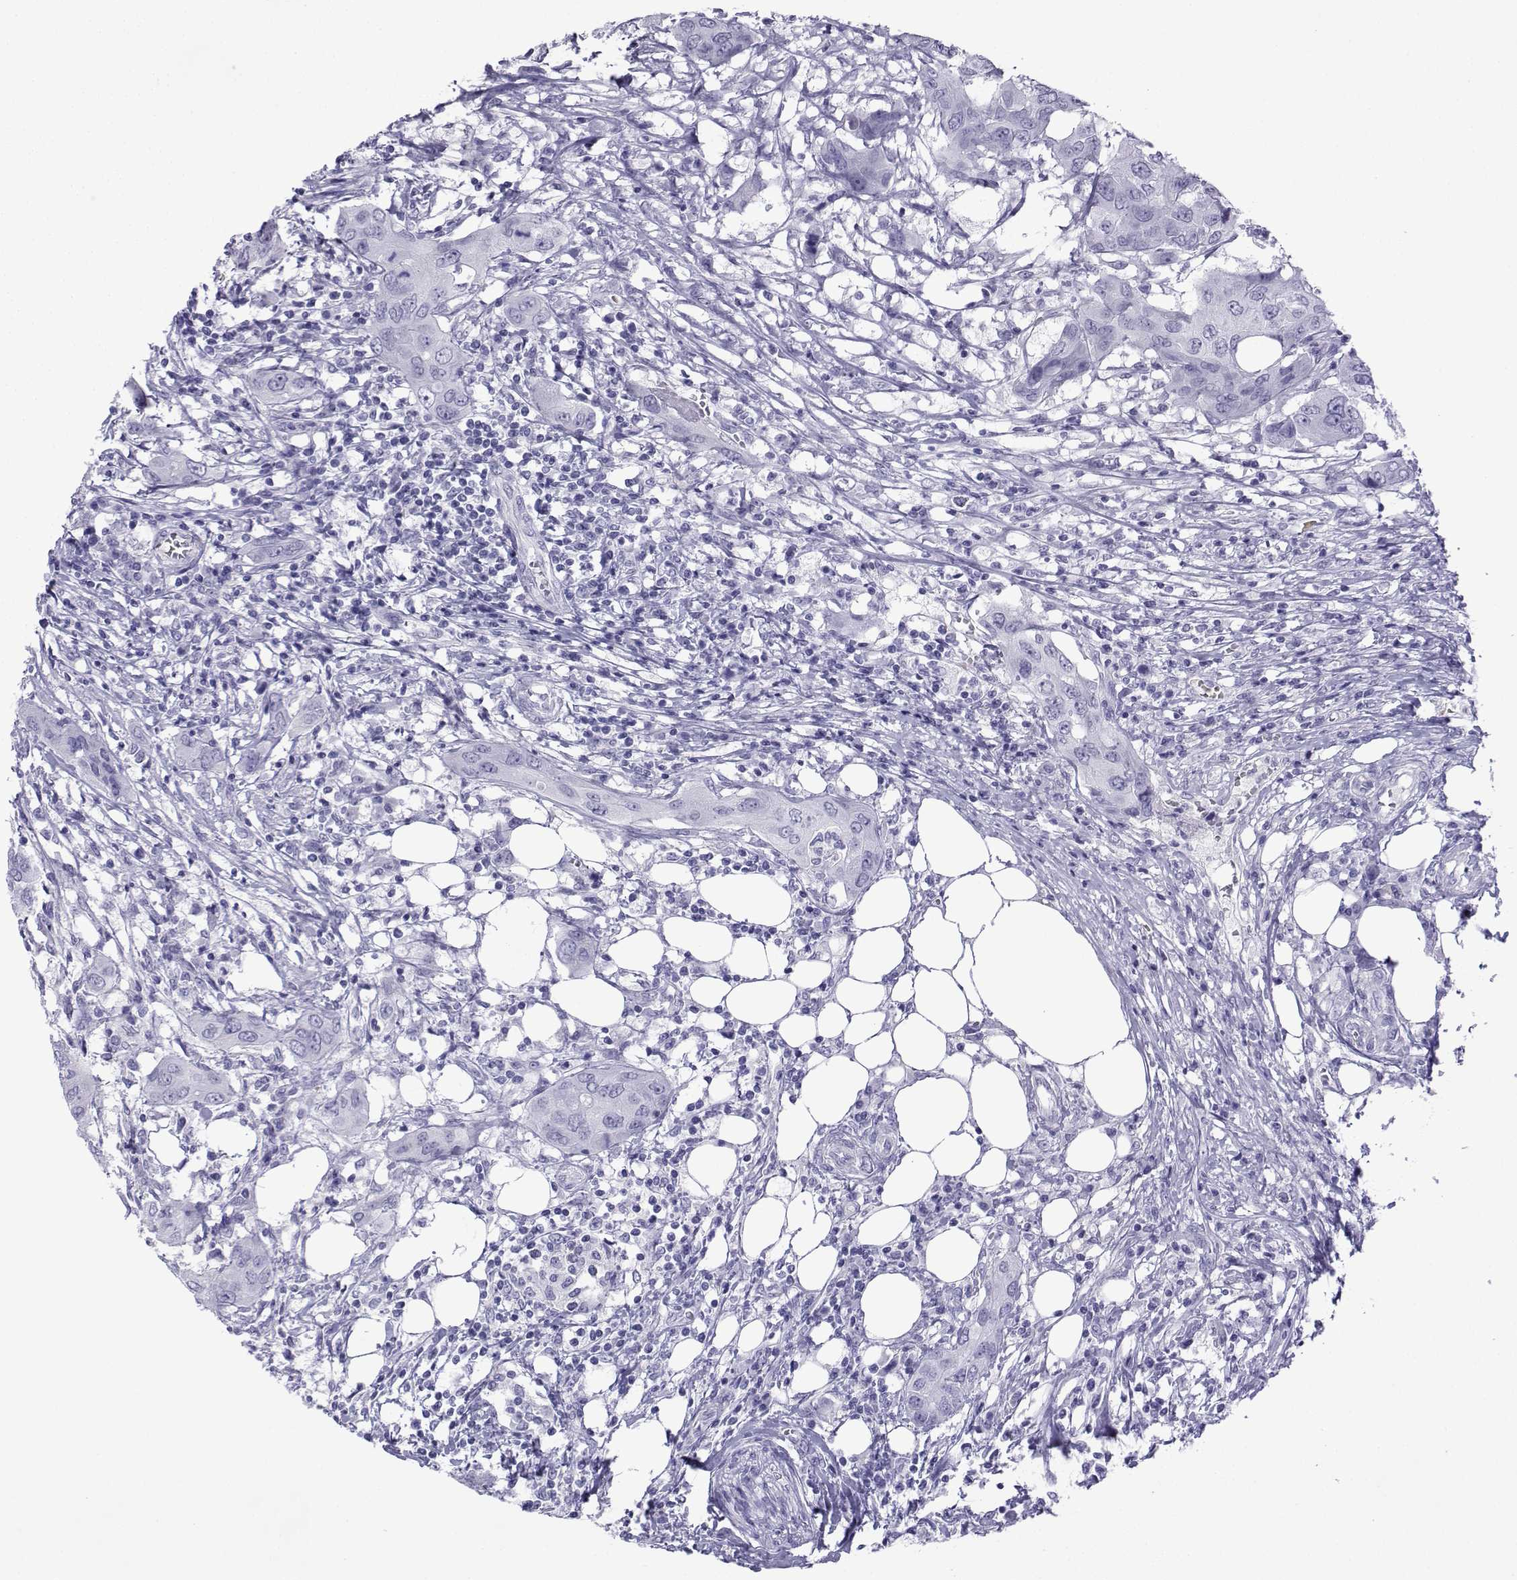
{"staining": {"intensity": "negative", "quantity": "none", "location": "none"}, "tissue": "urothelial cancer", "cell_type": "Tumor cells", "image_type": "cancer", "snomed": [{"axis": "morphology", "description": "Urothelial carcinoma, NOS"}, {"axis": "morphology", "description": "Urothelial carcinoma, High grade"}, {"axis": "topography", "description": "Urinary bladder"}], "caption": "Urothelial cancer was stained to show a protein in brown. There is no significant positivity in tumor cells.", "gene": "TRIM46", "patient": {"sex": "male", "age": 63}}